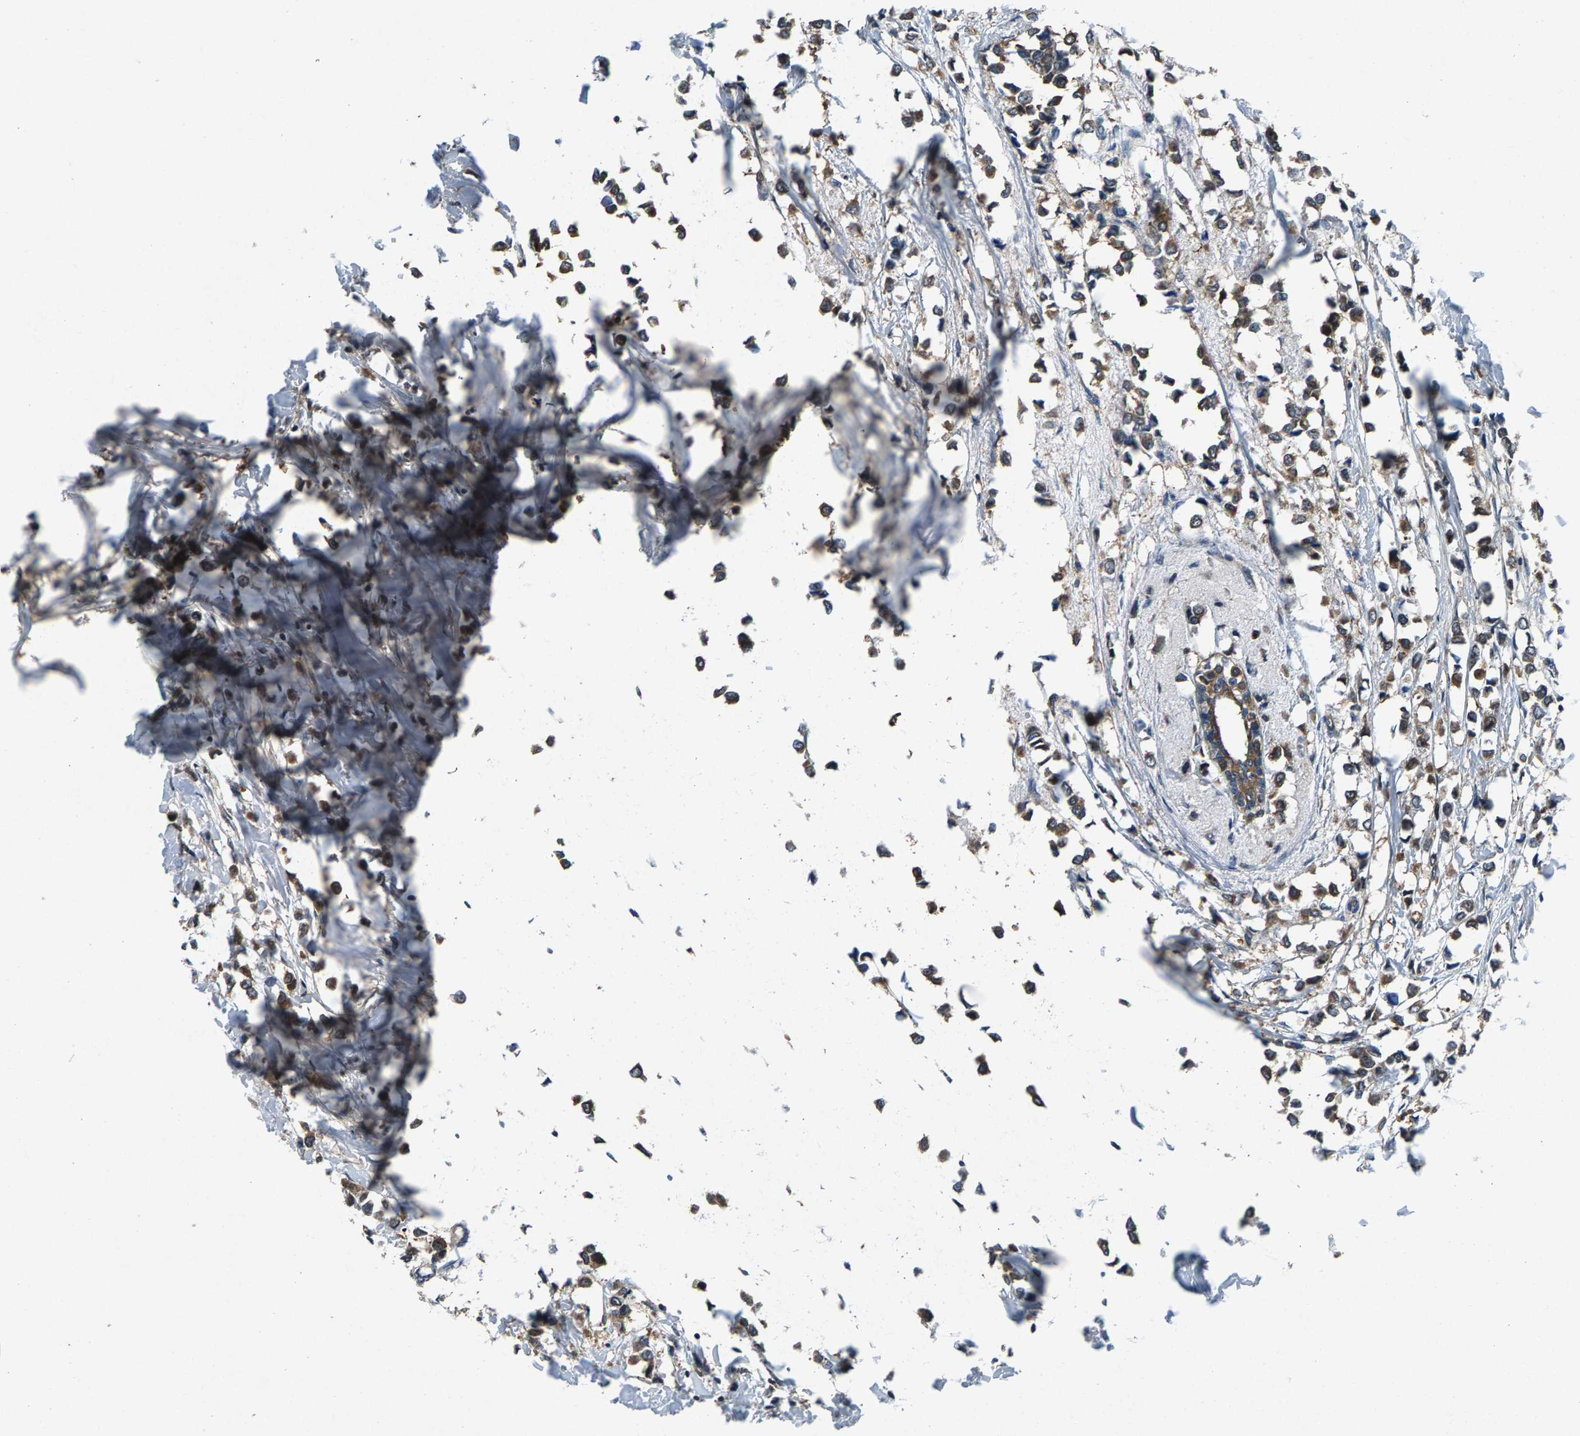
{"staining": {"intensity": "moderate", "quantity": ">75%", "location": "cytoplasmic/membranous"}, "tissue": "breast cancer", "cell_type": "Tumor cells", "image_type": "cancer", "snomed": [{"axis": "morphology", "description": "Lobular carcinoma"}, {"axis": "topography", "description": "Breast"}], "caption": "Moderate cytoplasmic/membranous staining for a protein is appreciated in about >75% of tumor cells of breast cancer using IHC.", "gene": "FAM78A", "patient": {"sex": "female", "age": 51}}